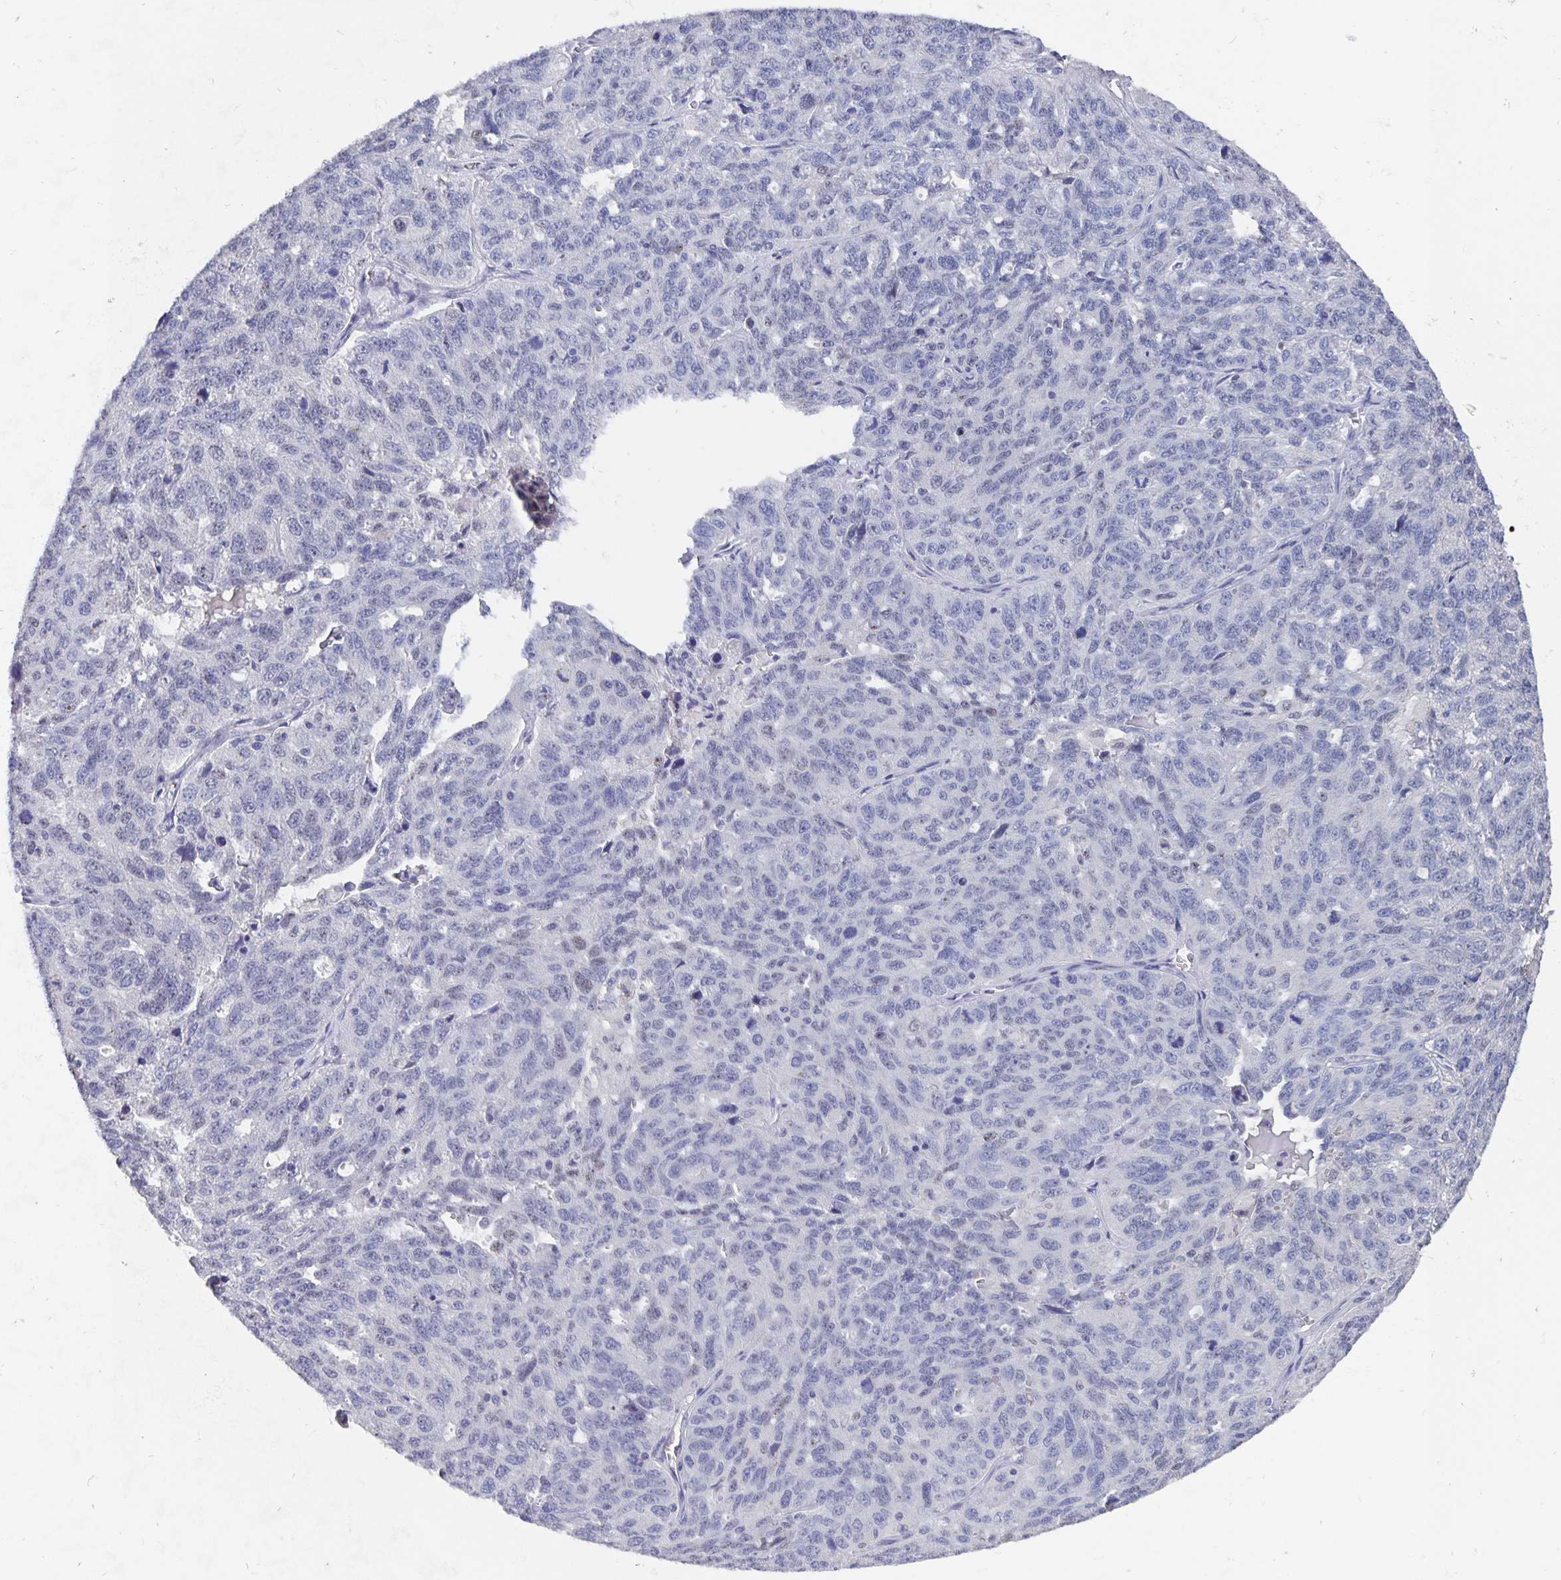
{"staining": {"intensity": "negative", "quantity": "none", "location": "none"}, "tissue": "ovarian cancer", "cell_type": "Tumor cells", "image_type": "cancer", "snomed": [{"axis": "morphology", "description": "Cystadenocarcinoma, serous, NOS"}, {"axis": "topography", "description": "Ovary"}], "caption": "The photomicrograph exhibits no staining of tumor cells in serous cystadenocarcinoma (ovarian).", "gene": "SMOC1", "patient": {"sex": "female", "age": 71}}